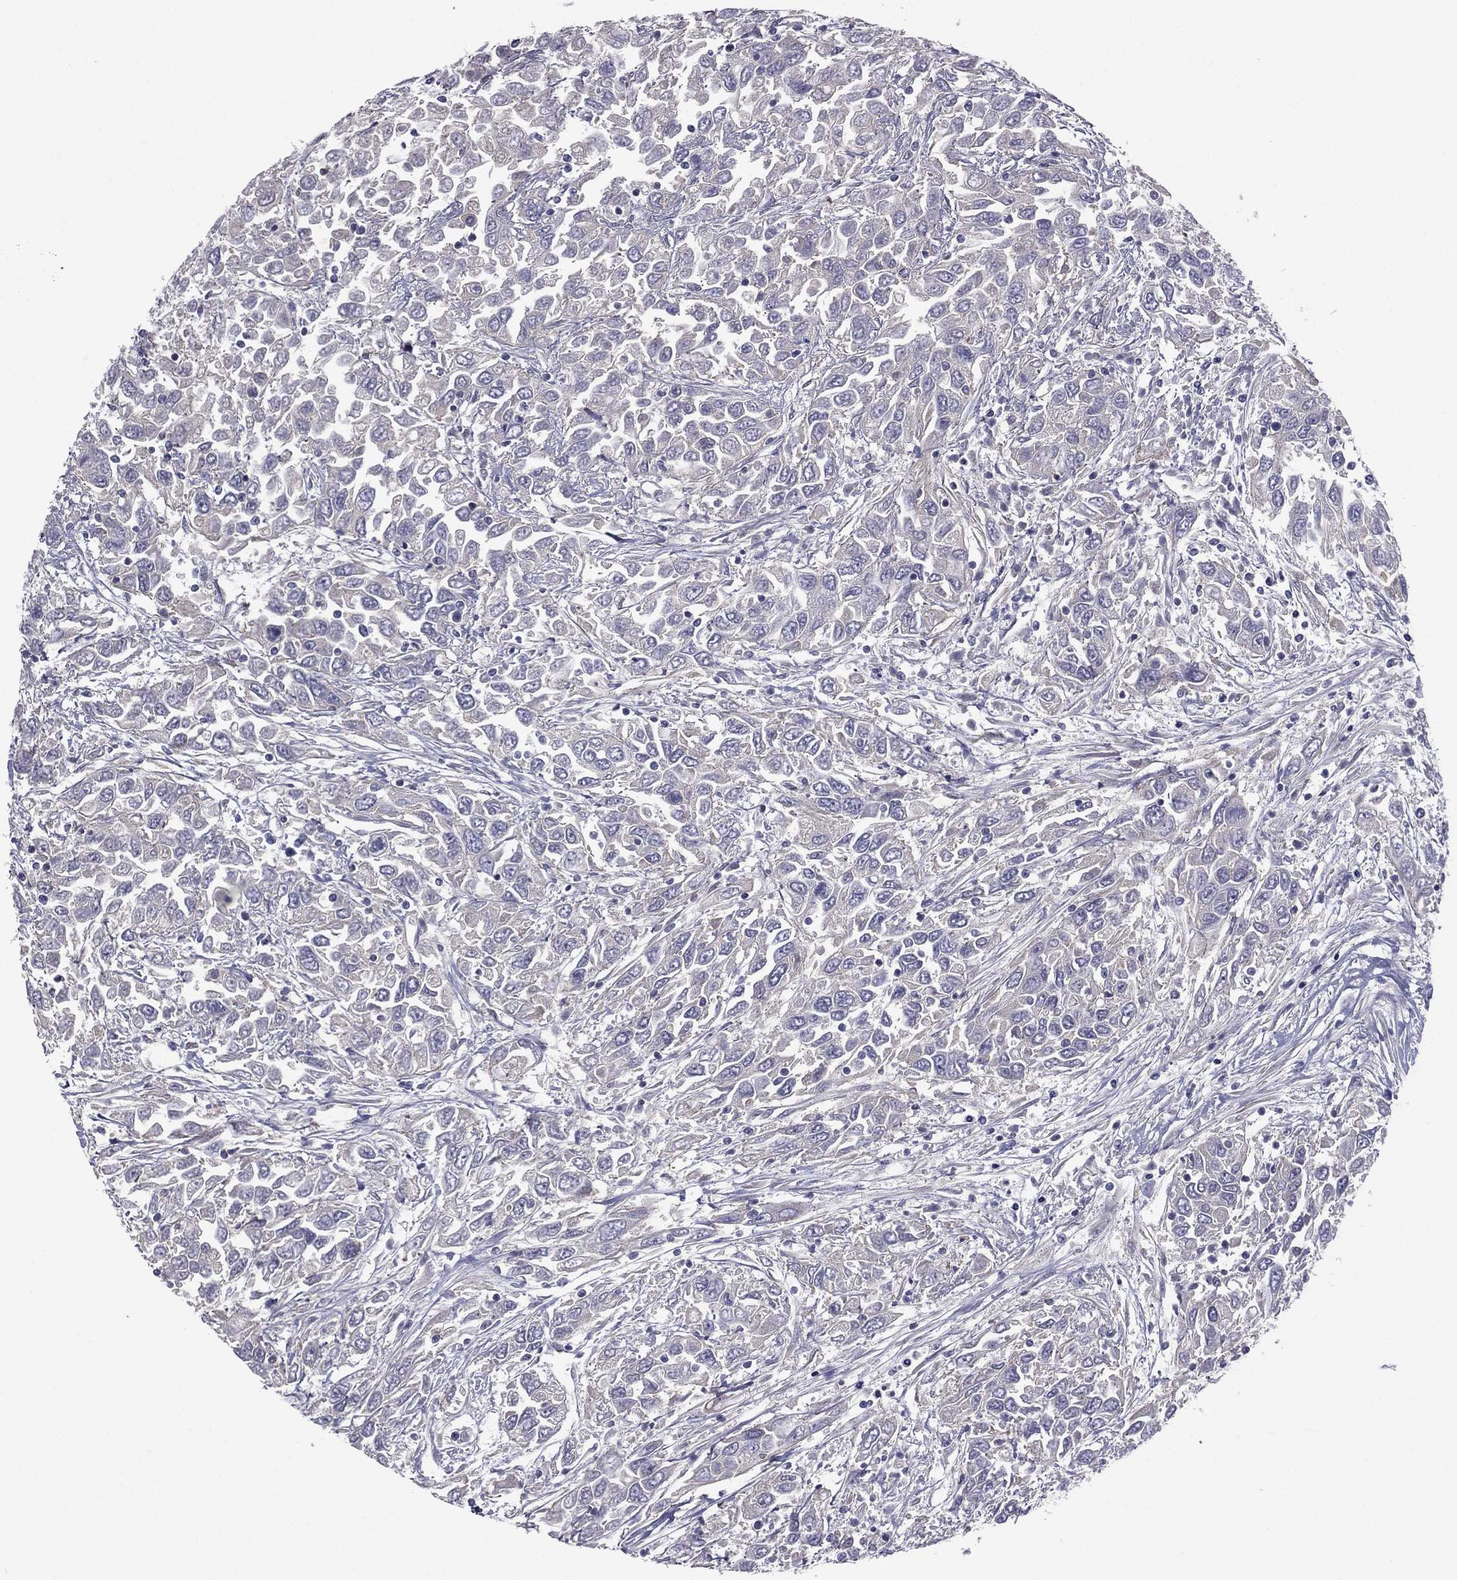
{"staining": {"intensity": "negative", "quantity": "none", "location": "none"}, "tissue": "urothelial cancer", "cell_type": "Tumor cells", "image_type": "cancer", "snomed": [{"axis": "morphology", "description": "Urothelial carcinoma, High grade"}, {"axis": "topography", "description": "Urinary bladder"}], "caption": "A photomicrograph of human high-grade urothelial carcinoma is negative for staining in tumor cells.", "gene": "ACTRT2", "patient": {"sex": "male", "age": 76}}